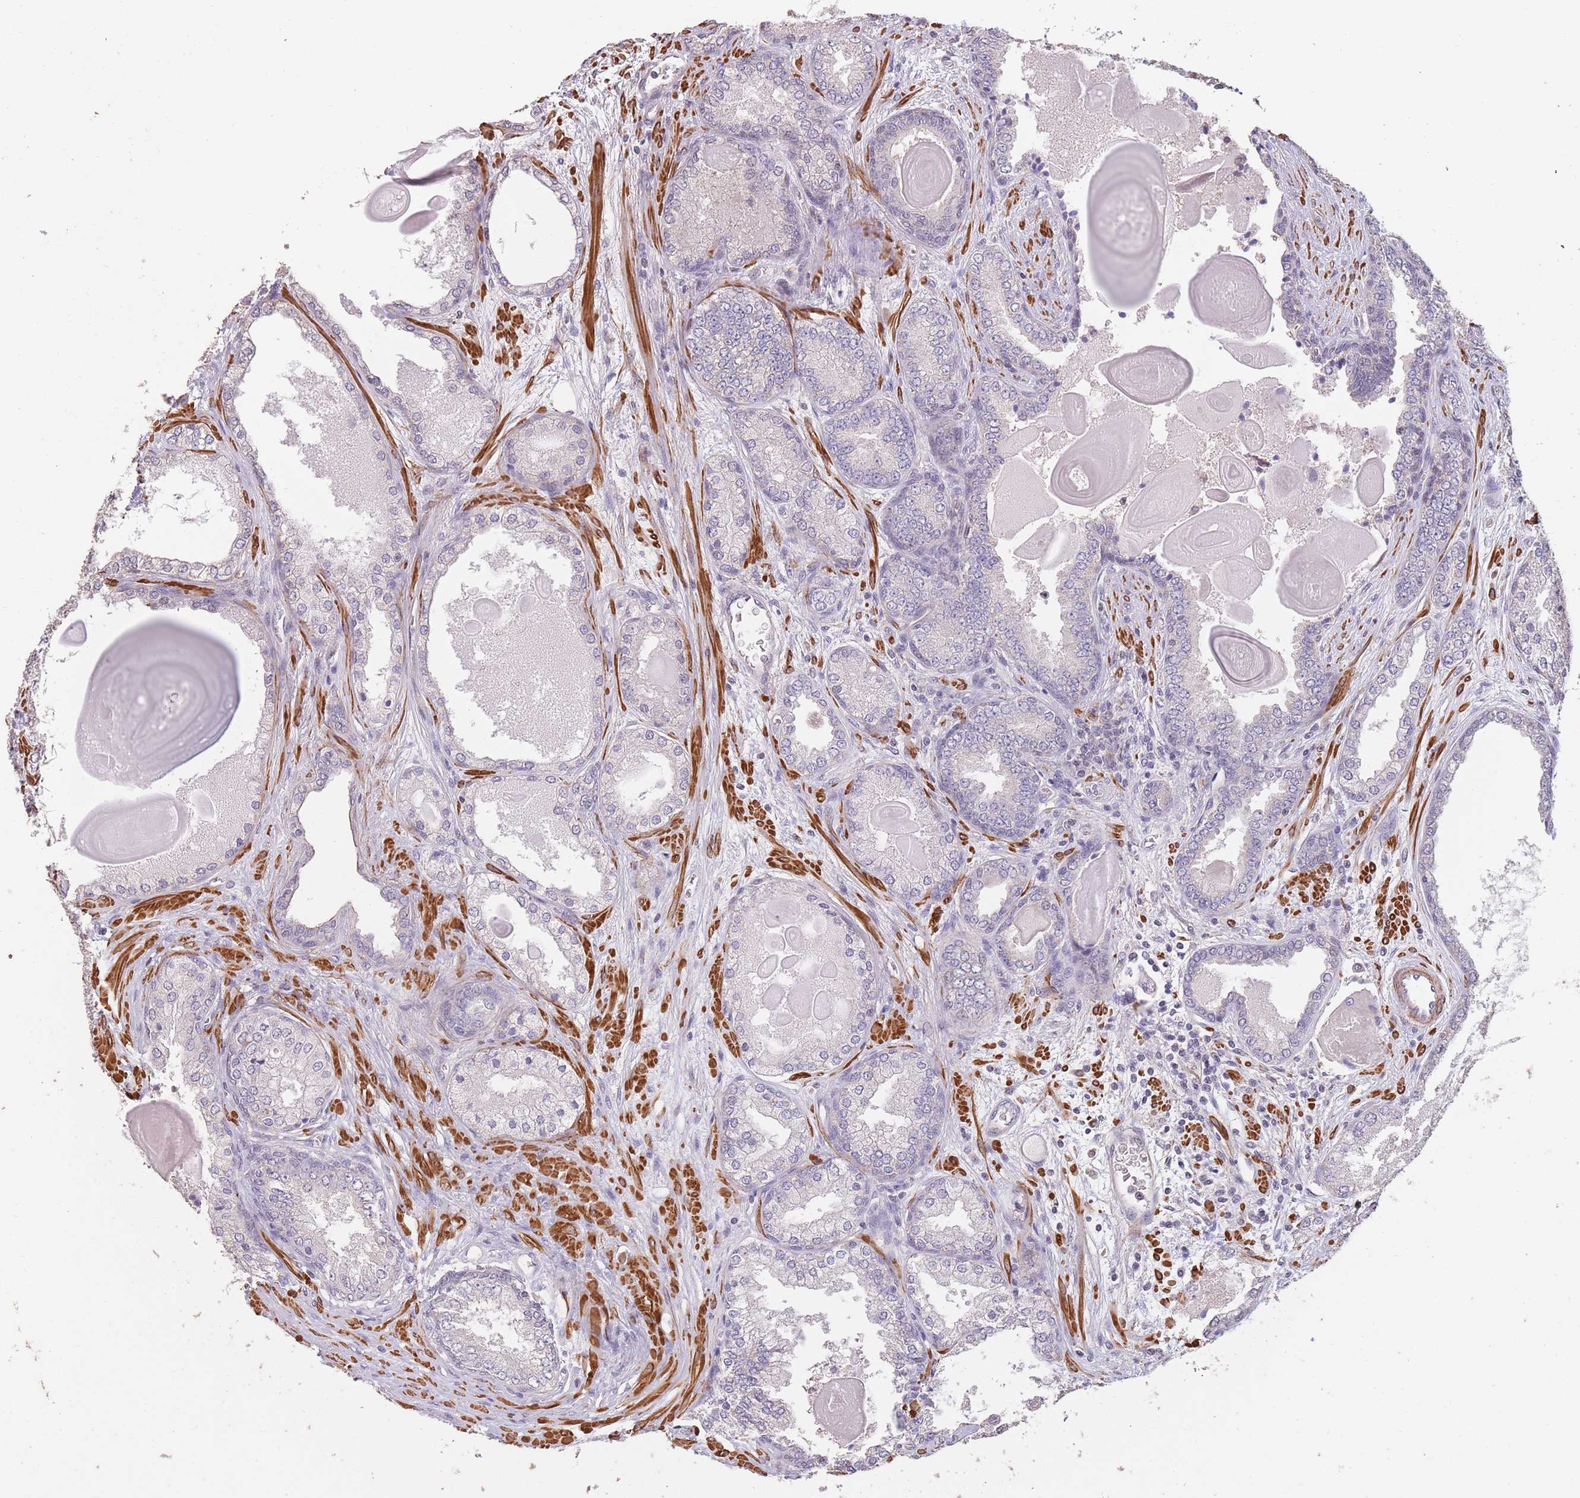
{"staining": {"intensity": "negative", "quantity": "none", "location": "none"}, "tissue": "prostate cancer", "cell_type": "Tumor cells", "image_type": "cancer", "snomed": [{"axis": "morphology", "description": "Adenocarcinoma, High grade"}, {"axis": "topography", "description": "Prostate"}], "caption": "This is an IHC histopathology image of prostate cancer (high-grade adenocarcinoma). There is no expression in tumor cells.", "gene": "NLRC4", "patient": {"sex": "male", "age": 63}}